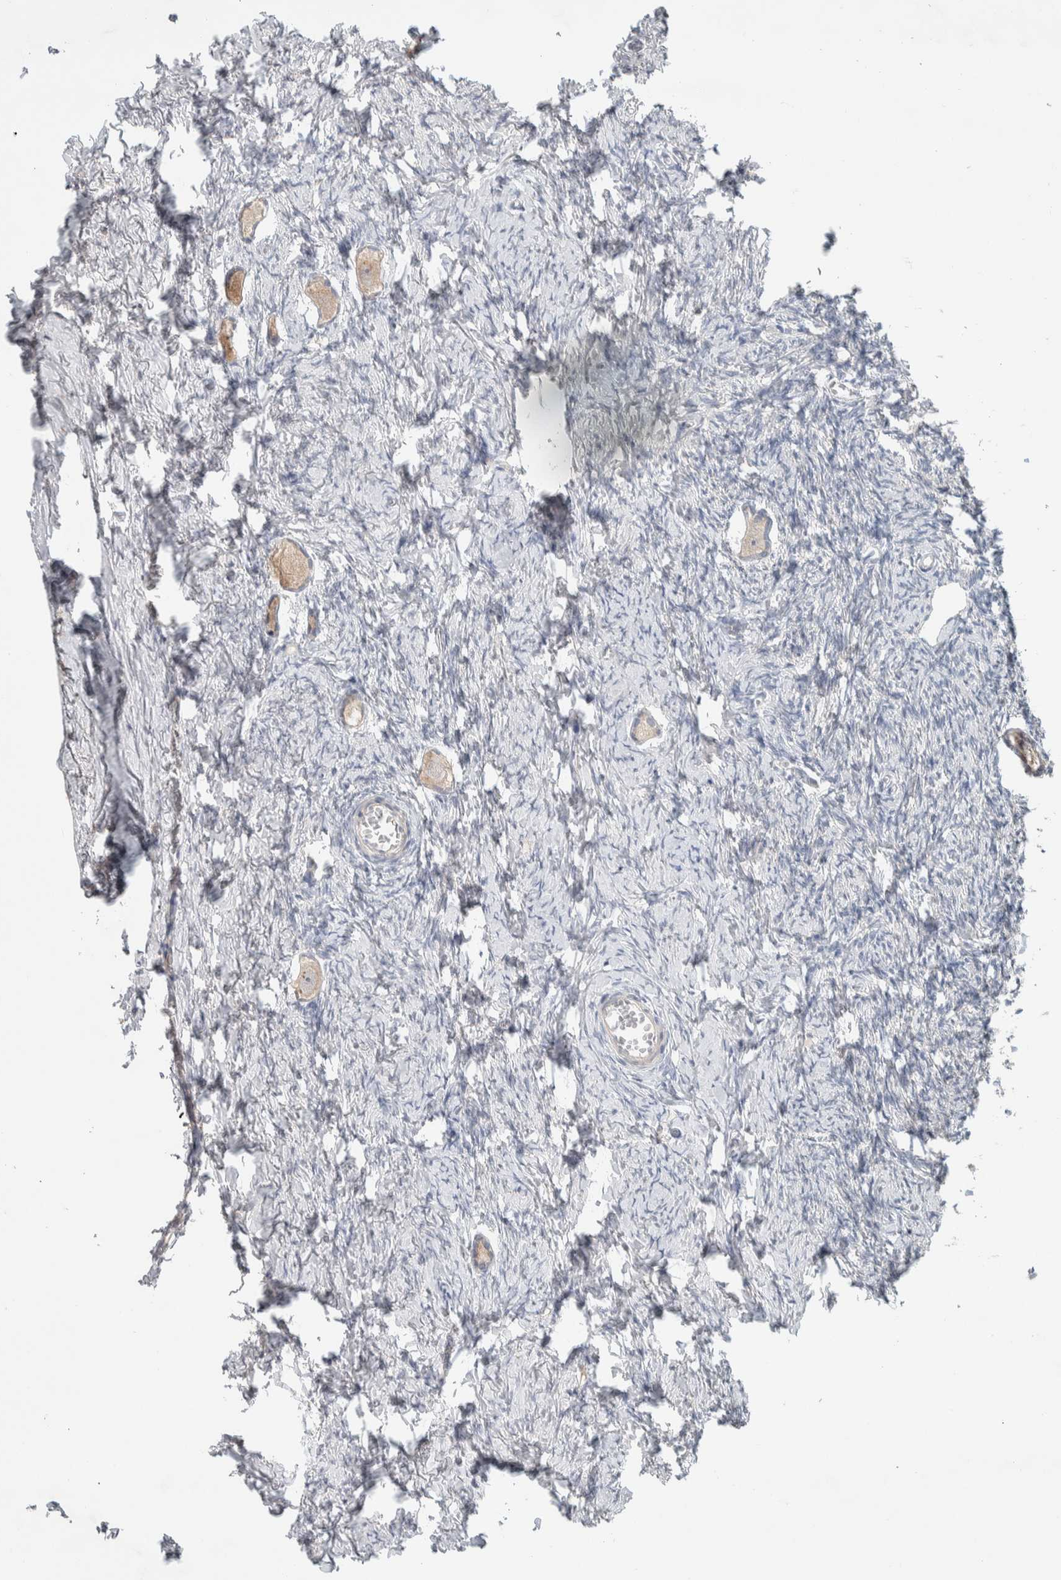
{"staining": {"intensity": "weak", "quantity": "25%-75%", "location": "cytoplasmic/membranous"}, "tissue": "ovary", "cell_type": "Follicle cells", "image_type": "normal", "snomed": [{"axis": "morphology", "description": "Normal tissue, NOS"}, {"axis": "topography", "description": "Ovary"}], "caption": "Ovary stained with a brown dye exhibits weak cytoplasmic/membranous positive expression in about 25%-75% of follicle cells.", "gene": "ADCY8", "patient": {"sex": "female", "age": 27}}